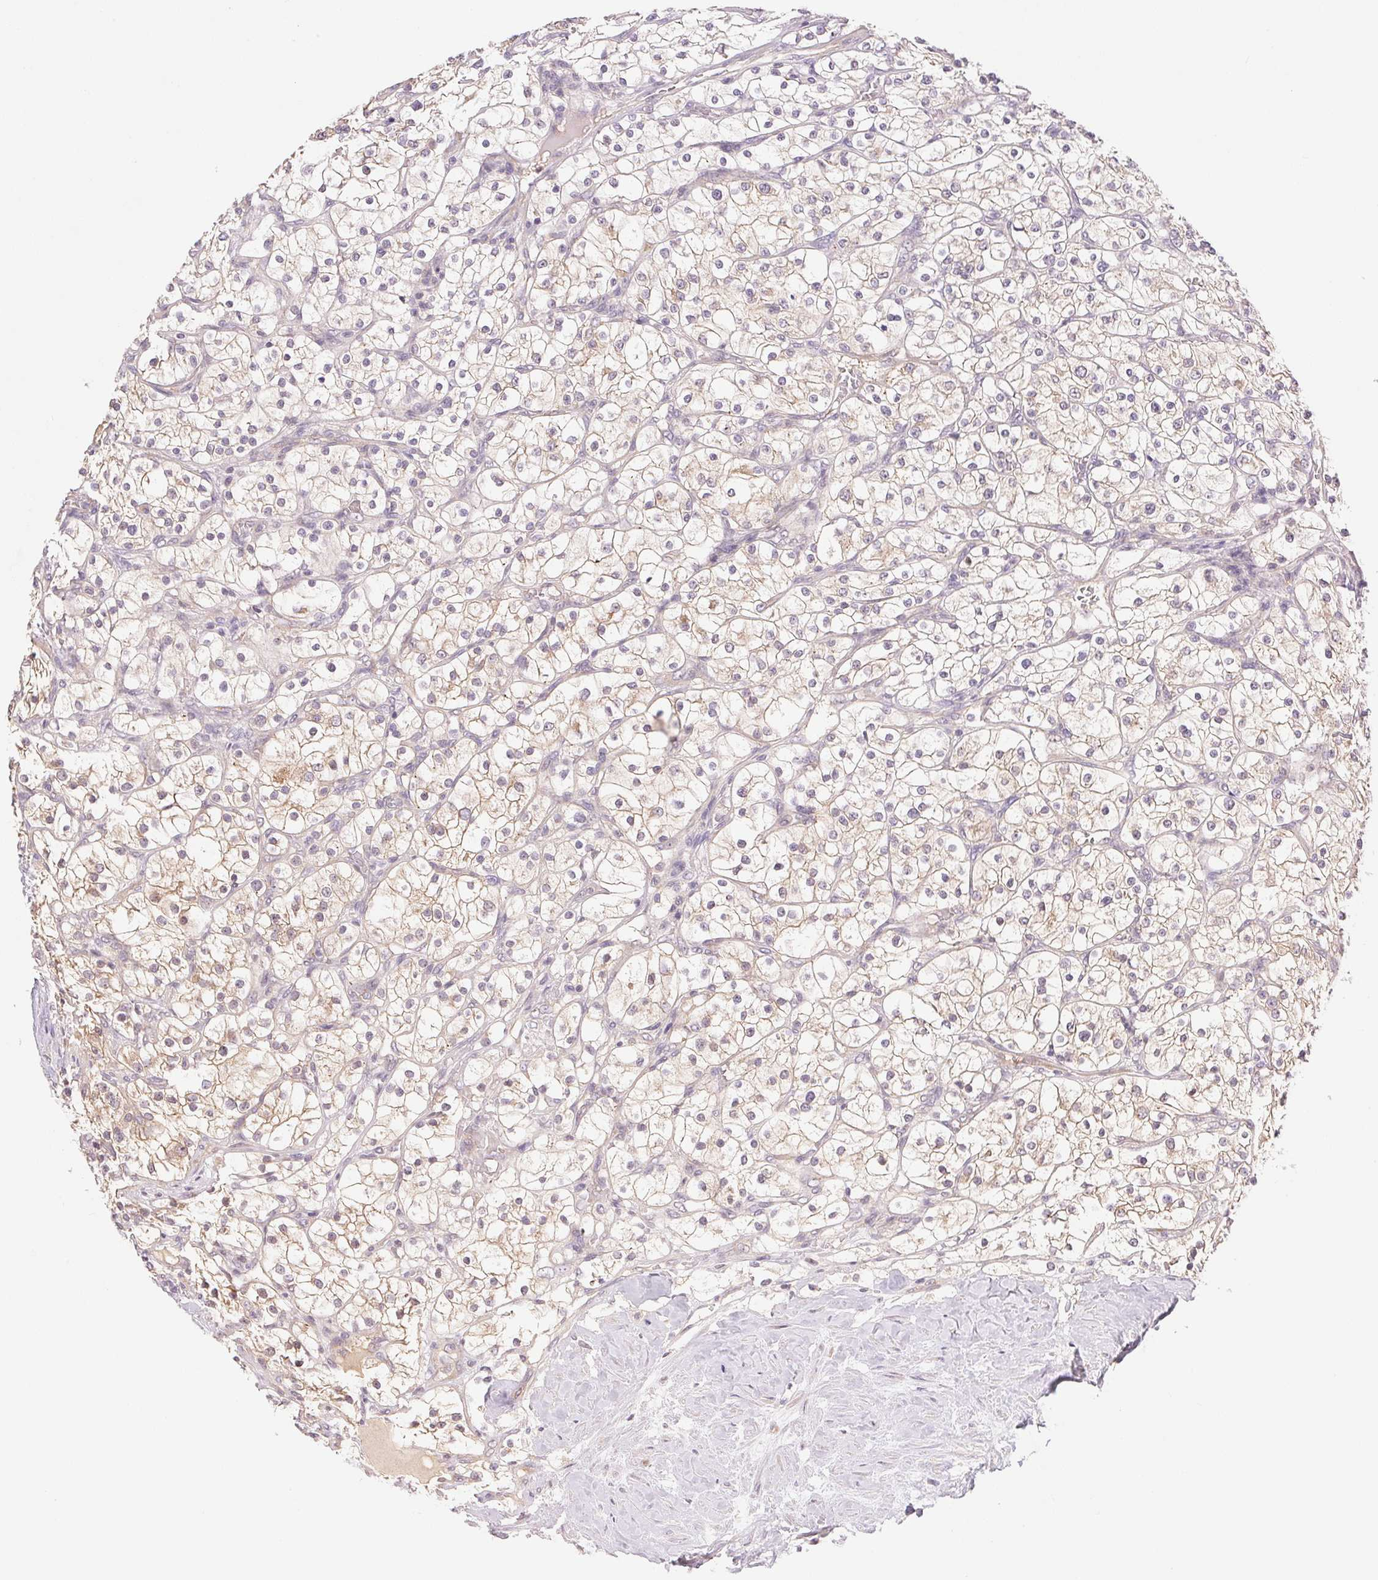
{"staining": {"intensity": "weak", "quantity": "<25%", "location": "cytoplasmic/membranous"}, "tissue": "renal cancer", "cell_type": "Tumor cells", "image_type": "cancer", "snomed": [{"axis": "morphology", "description": "Adenocarcinoma, NOS"}, {"axis": "topography", "description": "Kidney"}], "caption": "IHC photomicrograph of neoplastic tissue: renal cancer stained with DAB (3,3'-diaminobenzidine) exhibits no significant protein staining in tumor cells. (Stains: DAB immunohistochemistry (IHC) with hematoxylin counter stain, Microscopy: brightfield microscopy at high magnification).", "gene": "BNIP5", "patient": {"sex": "male", "age": 80}}